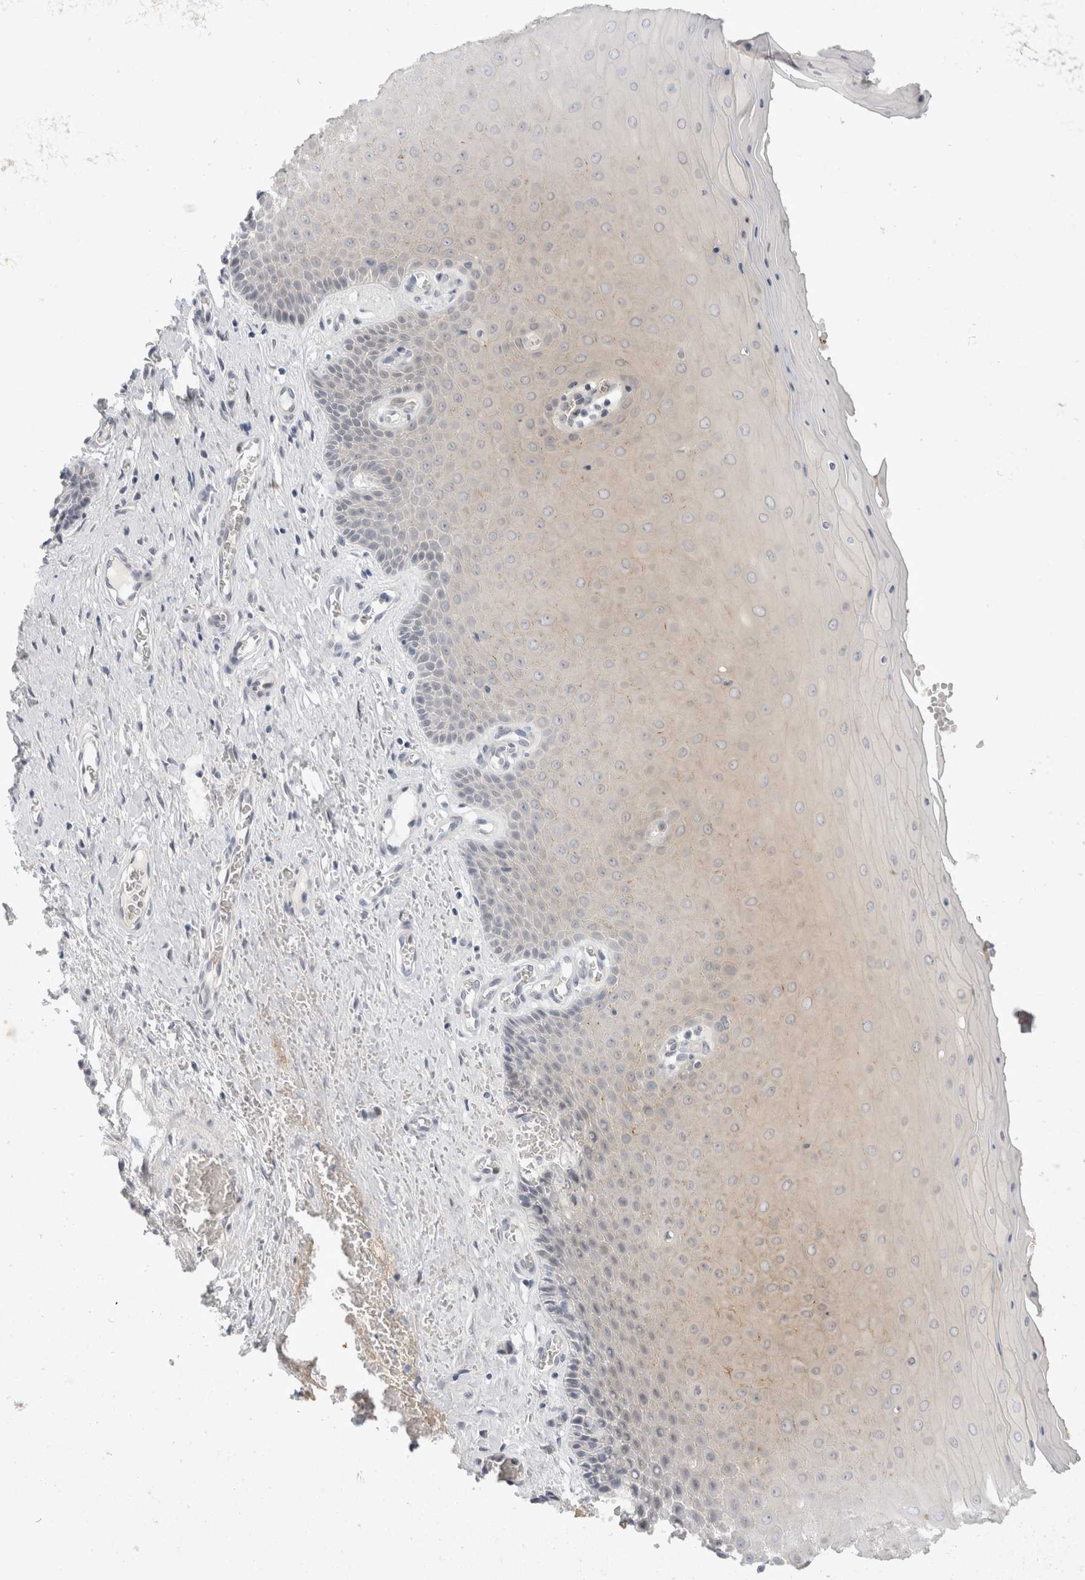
{"staining": {"intensity": "moderate", "quantity": ">75%", "location": "cytoplasmic/membranous"}, "tissue": "cervix", "cell_type": "Glandular cells", "image_type": "normal", "snomed": [{"axis": "morphology", "description": "Normal tissue, NOS"}, {"axis": "topography", "description": "Cervix"}], "caption": "Glandular cells exhibit medium levels of moderate cytoplasmic/membranous staining in approximately >75% of cells in unremarkable cervix.", "gene": "TOM1L2", "patient": {"sex": "female", "age": 55}}